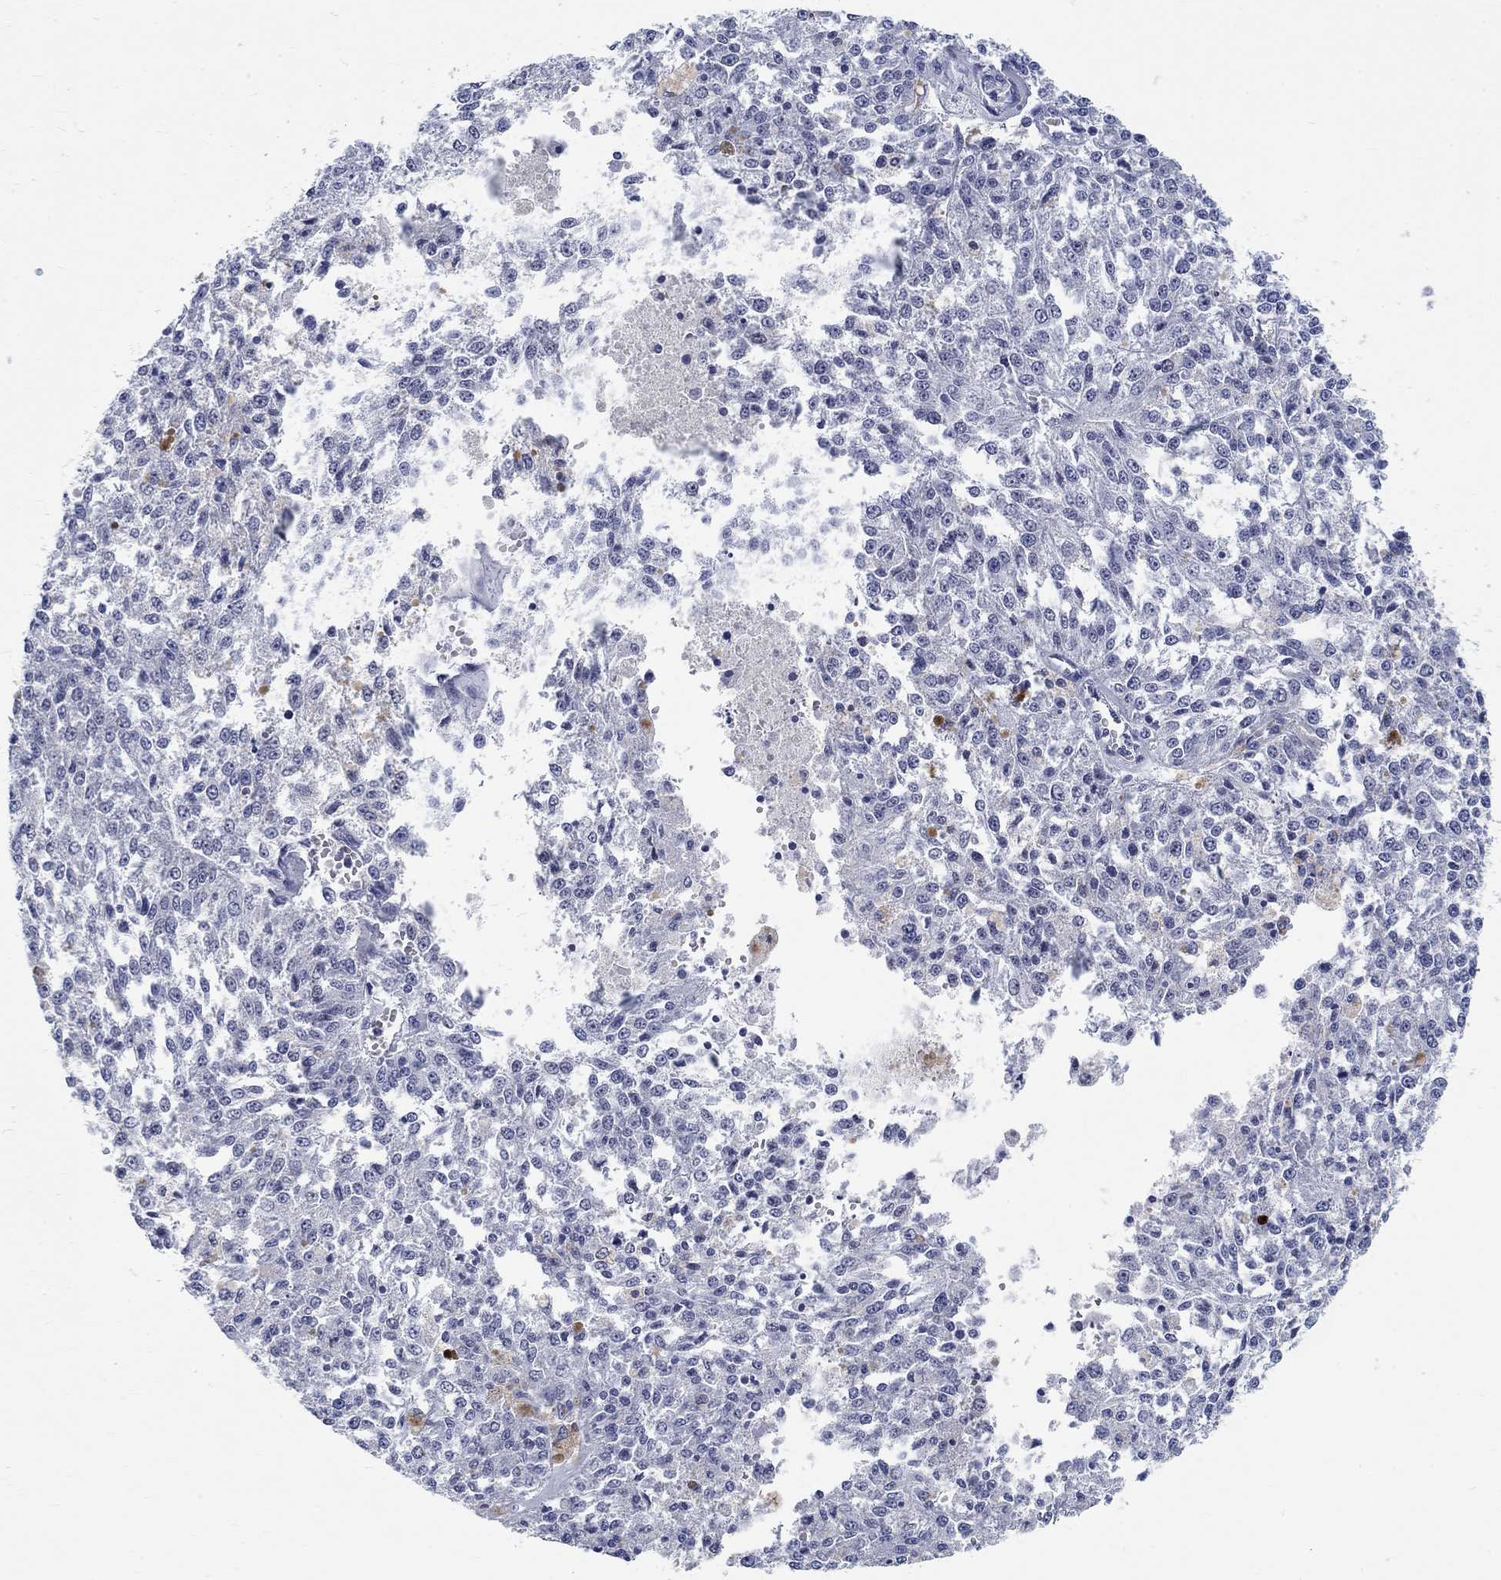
{"staining": {"intensity": "negative", "quantity": "none", "location": "none"}, "tissue": "melanoma", "cell_type": "Tumor cells", "image_type": "cancer", "snomed": [{"axis": "morphology", "description": "Malignant melanoma, Metastatic site"}, {"axis": "topography", "description": "Lymph node"}], "caption": "Tumor cells are negative for protein expression in human melanoma. (IHC, brightfield microscopy, high magnification).", "gene": "ANKS1B", "patient": {"sex": "female", "age": 64}}